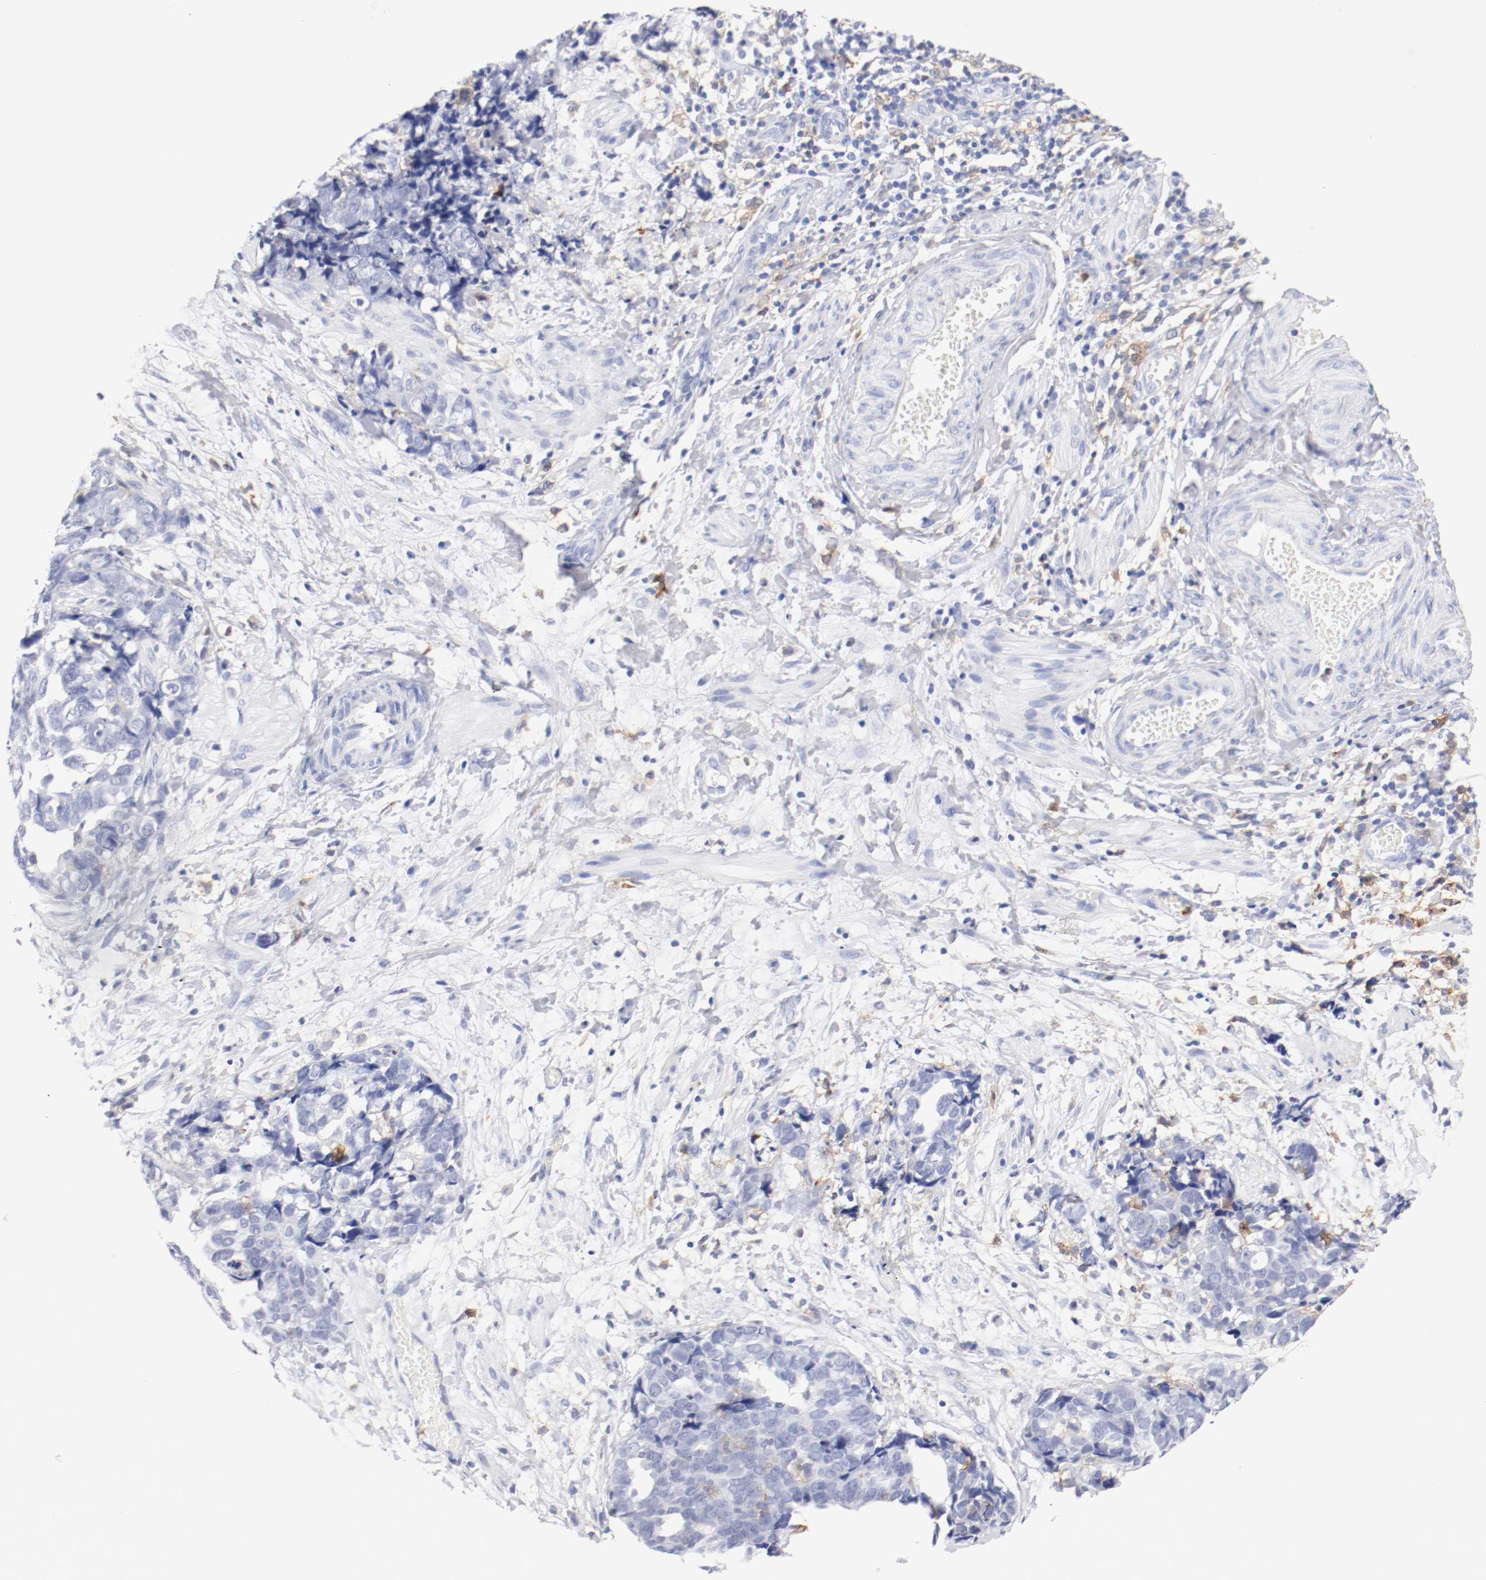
{"staining": {"intensity": "negative", "quantity": "none", "location": "none"}, "tissue": "ovarian cancer", "cell_type": "Tumor cells", "image_type": "cancer", "snomed": [{"axis": "morphology", "description": "Normal tissue, NOS"}, {"axis": "morphology", "description": "Cystadenocarcinoma, serous, NOS"}, {"axis": "topography", "description": "Fallopian tube"}, {"axis": "topography", "description": "Ovary"}], "caption": "A micrograph of ovarian serous cystadenocarcinoma stained for a protein displays no brown staining in tumor cells.", "gene": "ITGAX", "patient": {"sex": "female", "age": 56}}